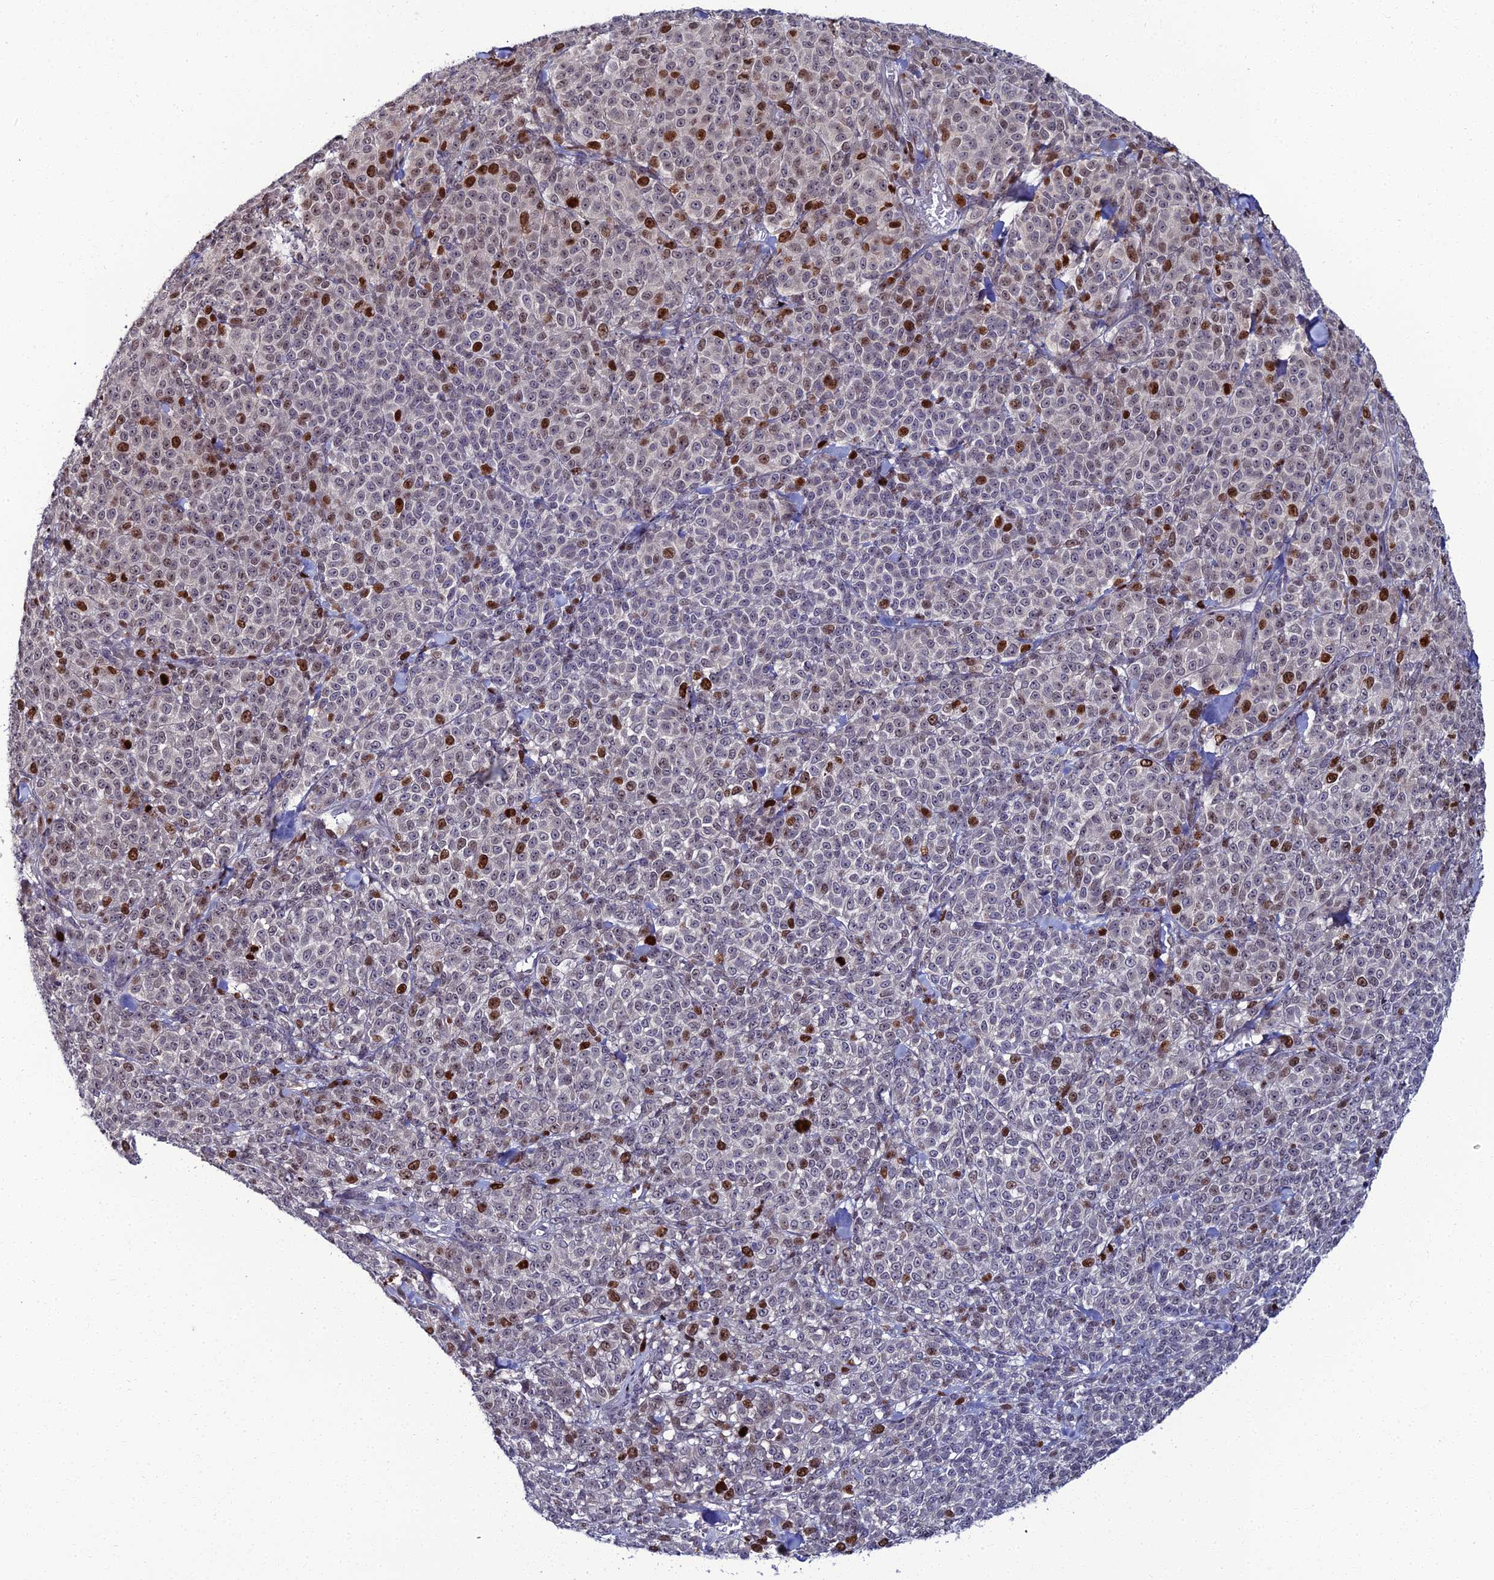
{"staining": {"intensity": "strong", "quantity": "<25%", "location": "nuclear"}, "tissue": "melanoma", "cell_type": "Tumor cells", "image_type": "cancer", "snomed": [{"axis": "morphology", "description": "Normal tissue, NOS"}, {"axis": "morphology", "description": "Malignant melanoma, NOS"}, {"axis": "topography", "description": "Skin"}], "caption": "DAB immunohistochemical staining of melanoma reveals strong nuclear protein staining in approximately <25% of tumor cells. (Stains: DAB (3,3'-diaminobenzidine) in brown, nuclei in blue, Microscopy: brightfield microscopy at high magnification).", "gene": "TAF9B", "patient": {"sex": "female", "age": 34}}